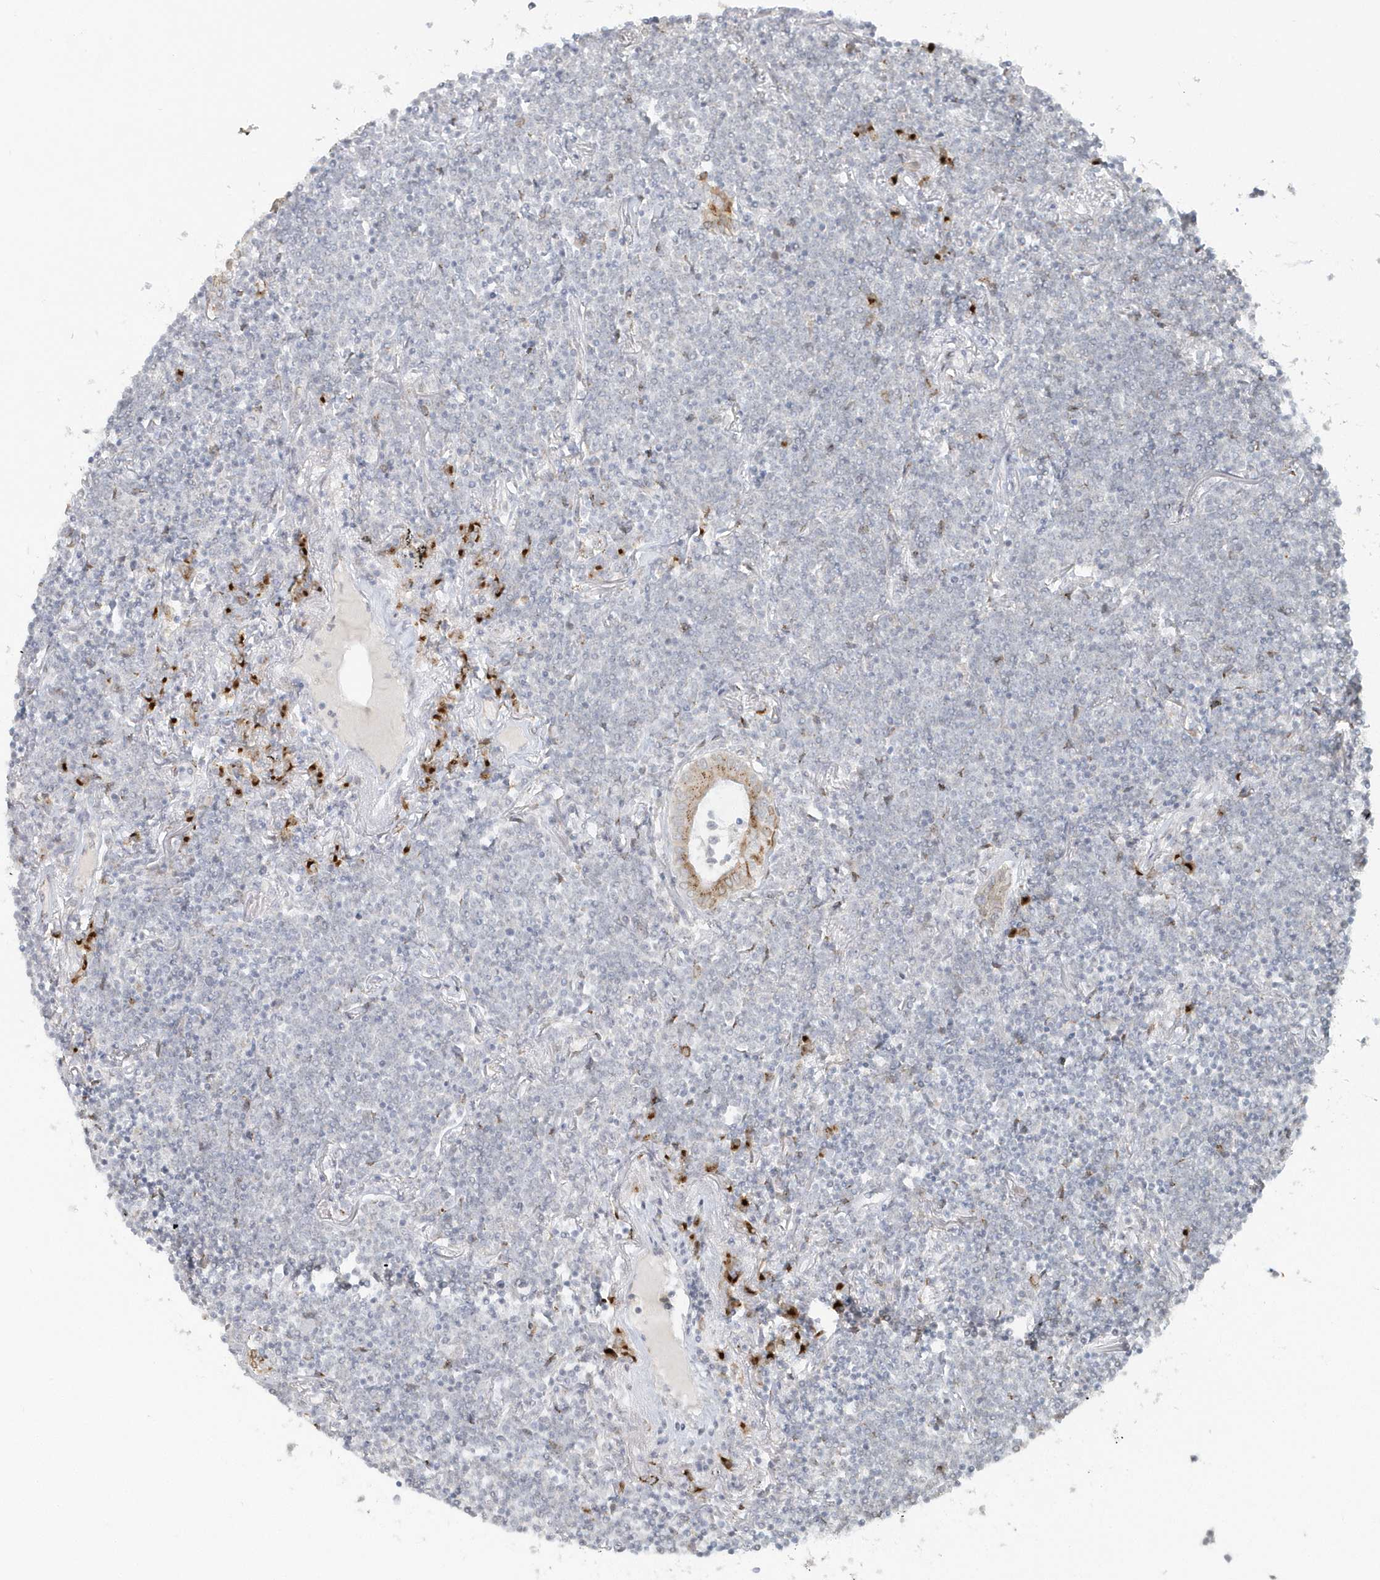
{"staining": {"intensity": "negative", "quantity": "none", "location": "none"}, "tissue": "lymphoma", "cell_type": "Tumor cells", "image_type": "cancer", "snomed": [{"axis": "morphology", "description": "Malignant lymphoma, non-Hodgkin's type, Low grade"}, {"axis": "topography", "description": "Lung"}], "caption": "Immunohistochemical staining of lymphoma reveals no significant expression in tumor cells. (DAB immunohistochemistry (IHC), high magnification).", "gene": "DHFR", "patient": {"sex": "female", "age": 71}}